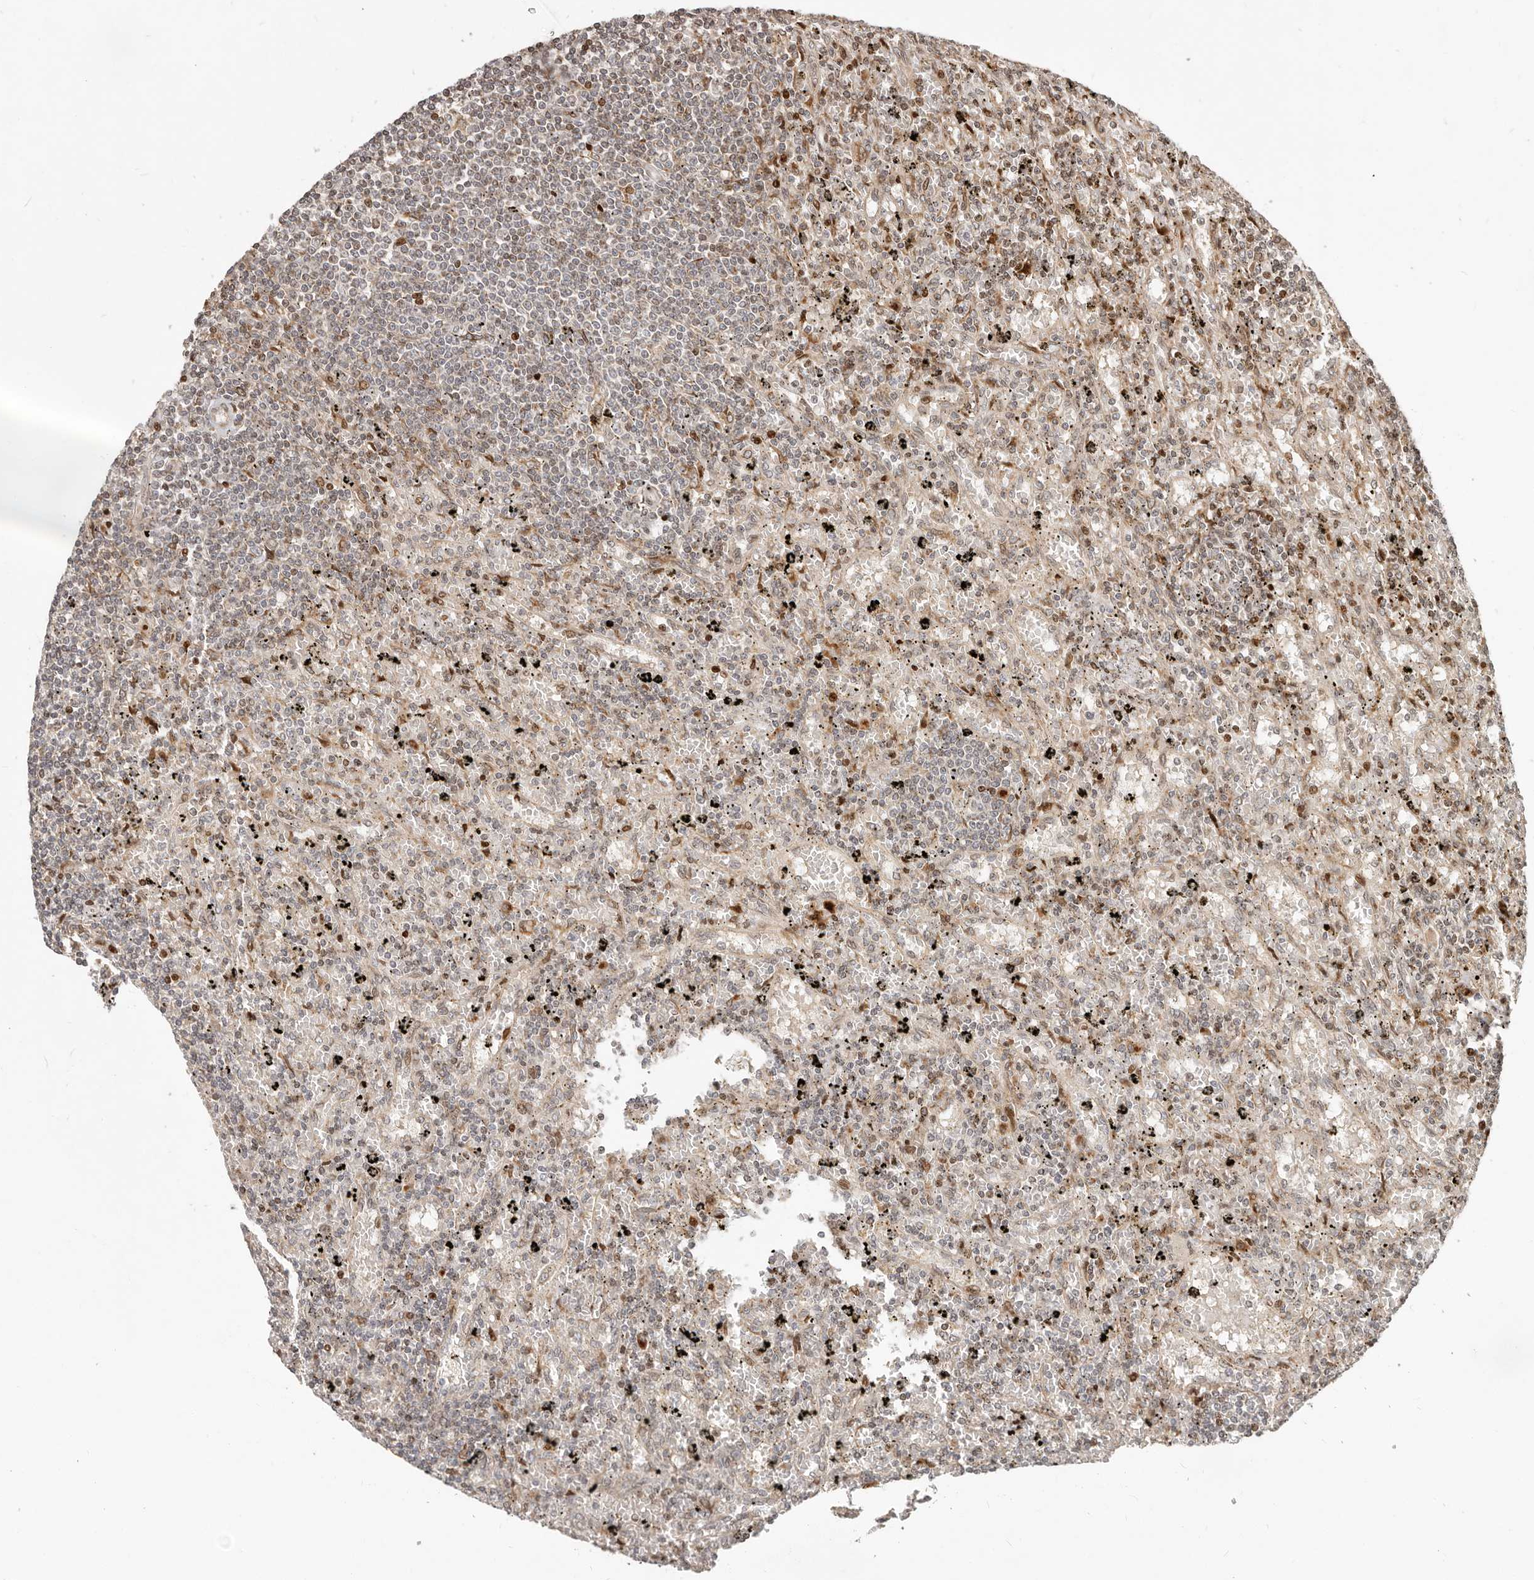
{"staining": {"intensity": "moderate", "quantity": "<25%", "location": "cytoplasmic/membranous,nuclear"}, "tissue": "lymphoma", "cell_type": "Tumor cells", "image_type": "cancer", "snomed": [{"axis": "morphology", "description": "Malignant lymphoma, non-Hodgkin's type, Low grade"}, {"axis": "topography", "description": "Spleen"}], "caption": "Malignant lymphoma, non-Hodgkin's type (low-grade) stained for a protein exhibits moderate cytoplasmic/membranous and nuclear positivity in tumor cells.", "gene": "TRIM4", "patient": {"sex": "male", "age": 76}}